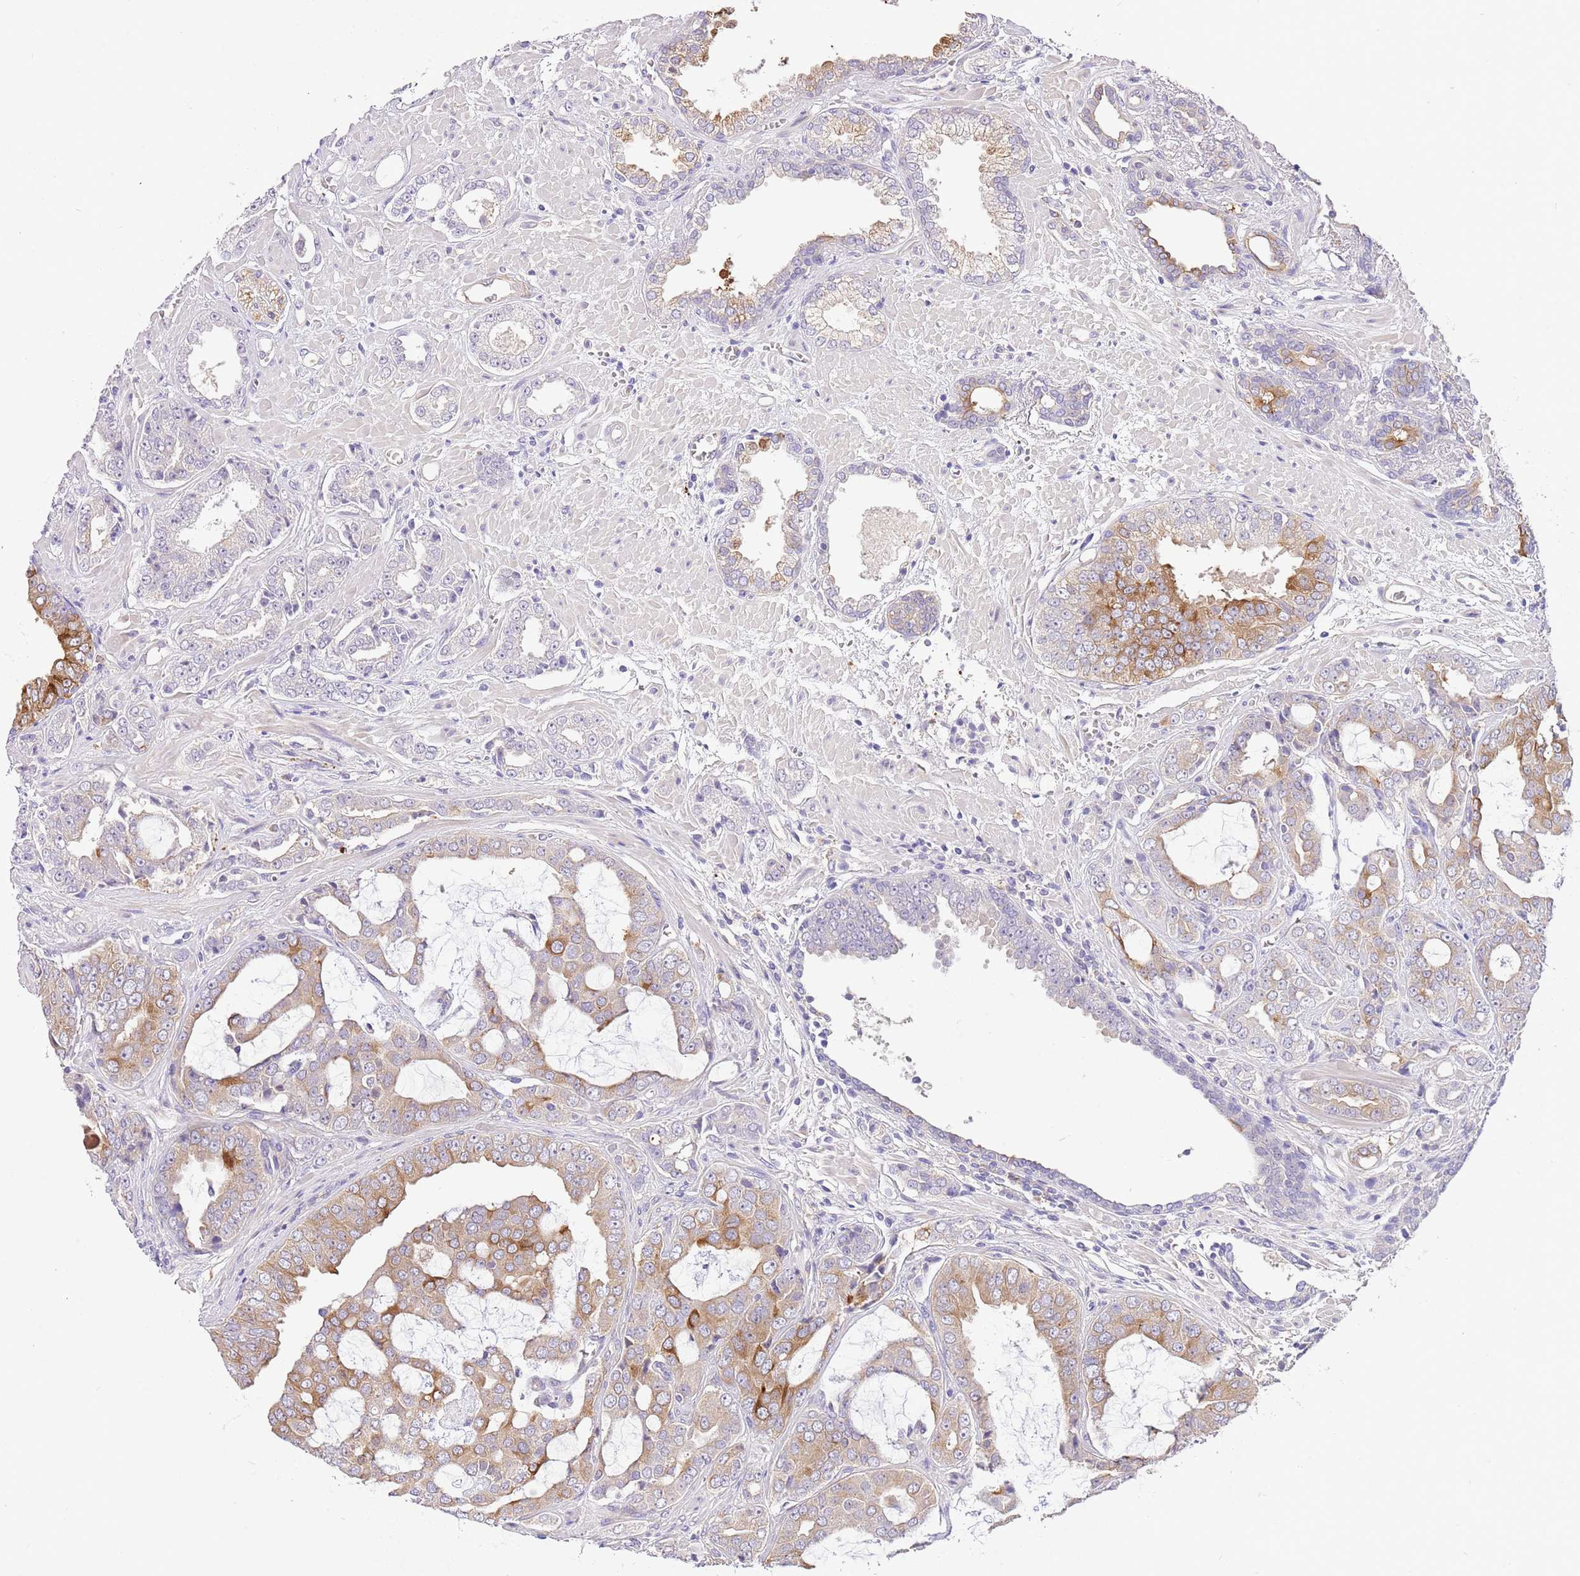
{"staining": {"intensity": "moderate", "quantity": "<25%", "location": "cytoplasmic/membranous"}, "tissue": "prostate cancer", "cell_type": "Tumor cells", "image_type": "cancer", "snomed": [{"axis": "morphology", "description": "Adenocarcinoma, High grade"}, {"axis": "topography", "description": "Prostate"}], "caption": "Brown immunohistochemical staining in prostate cancer exhibits moderate cytoplasmic/membranous expression in approximately <25% of tumor cells. (brown staining indicates protein expression, while blue staining denotes nuclei).", "gene": "RFK", "patient": {"sex": "male", "age": 71}}